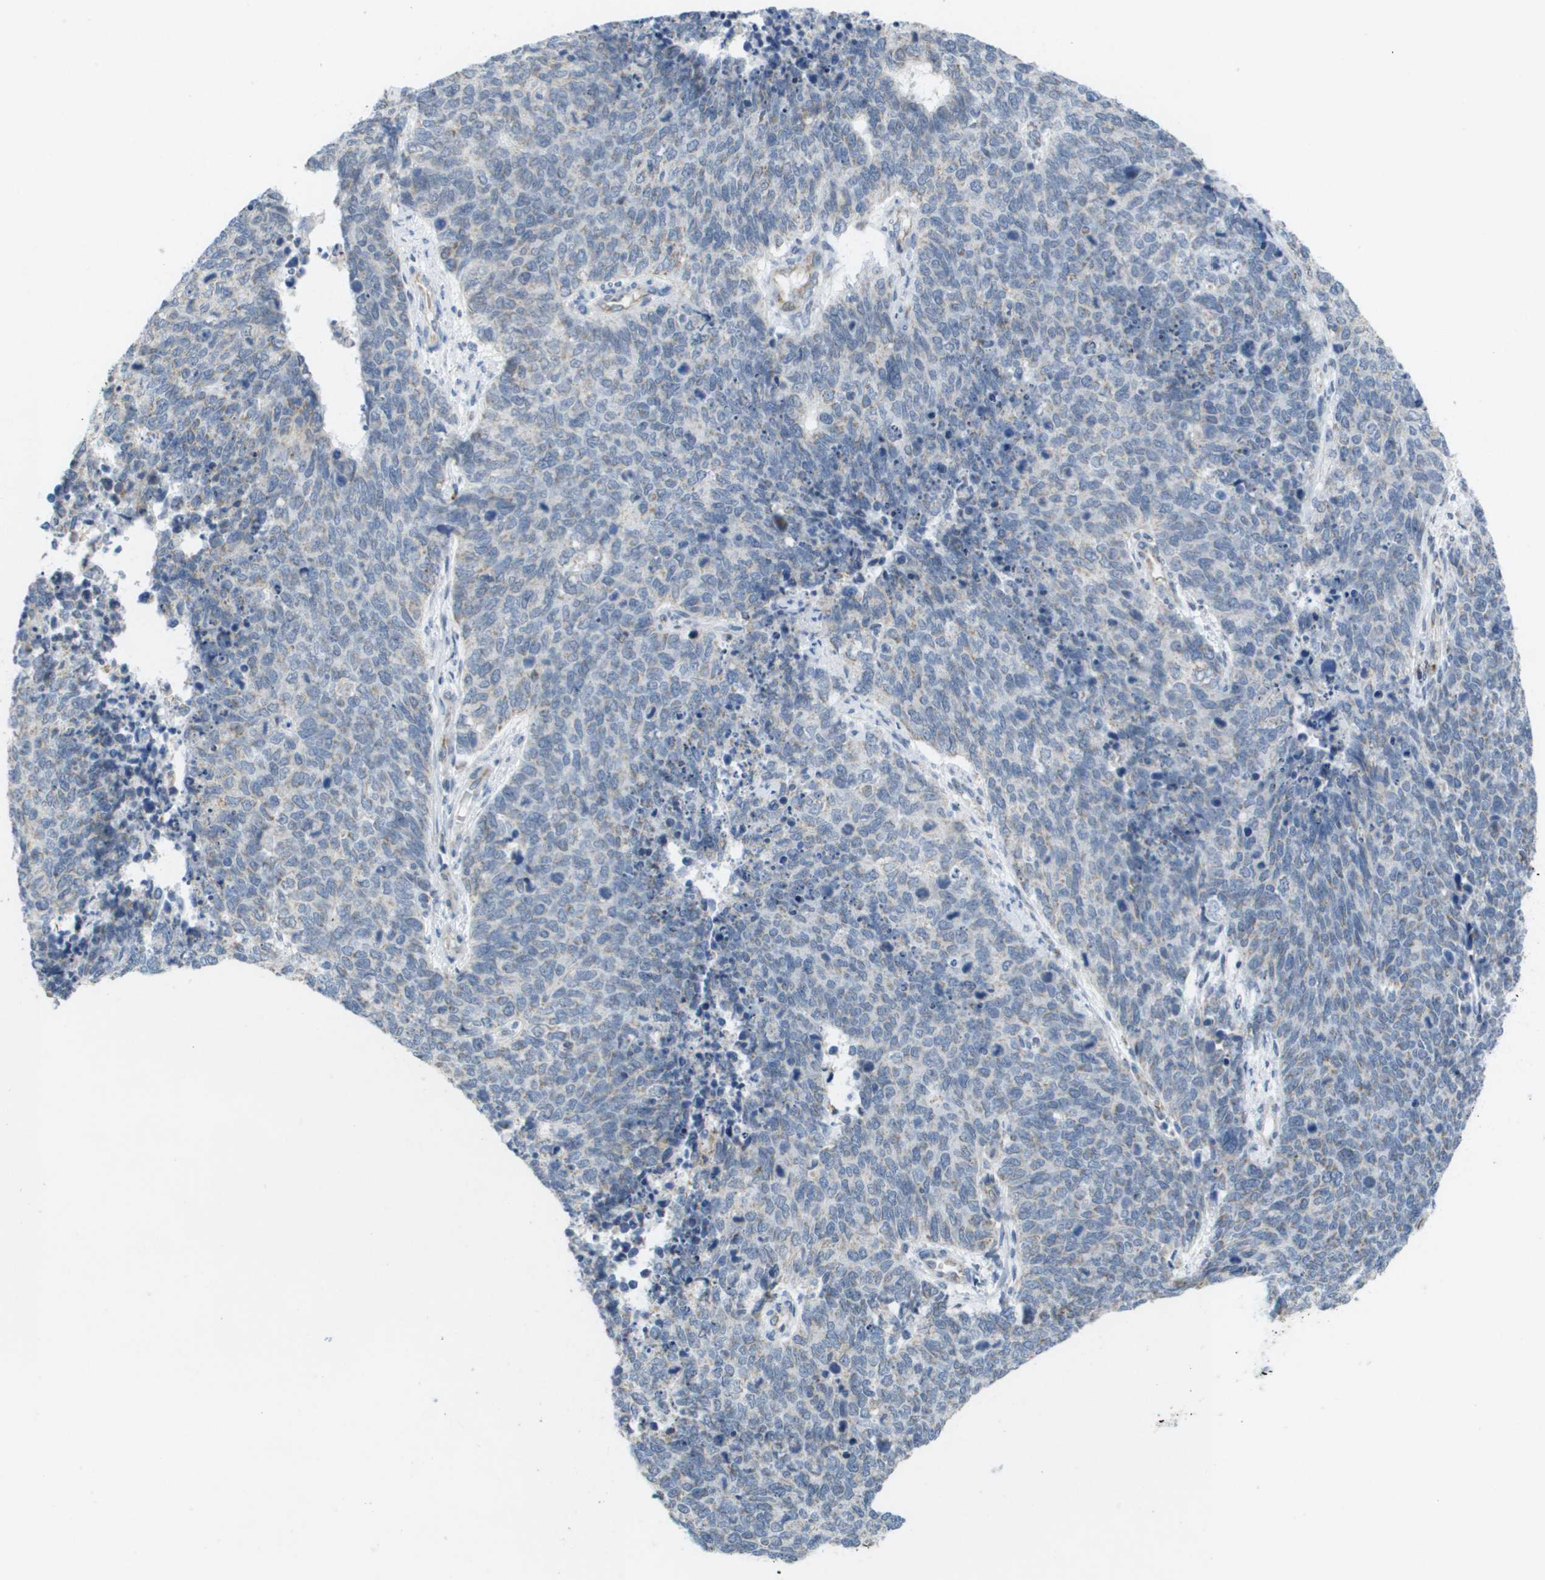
{"staining": {"intensity": "weak", "quantity": "<25%", "location": "cytoplasmic/membranous"}, "tissue": "cervical cancer", "cell_type": "Tumor cells", "image_type": "cancer", "snomed": [{"axis": "morphology", "description": "Squamous cell carcinoma, NOS"}, {"axis": "topography", "description": "Cervix"}], "caption": "High magnification brightfield microscopy of squamous cell carcinoma (cervical) stained with DAB (3,3'-diaminobenzidine) (brown) and counterstained with hematoxylin (blue): tumor cells show no significant expression.", "gene": "TMEM223", "patient": {"sex": "female", "age": 63}}